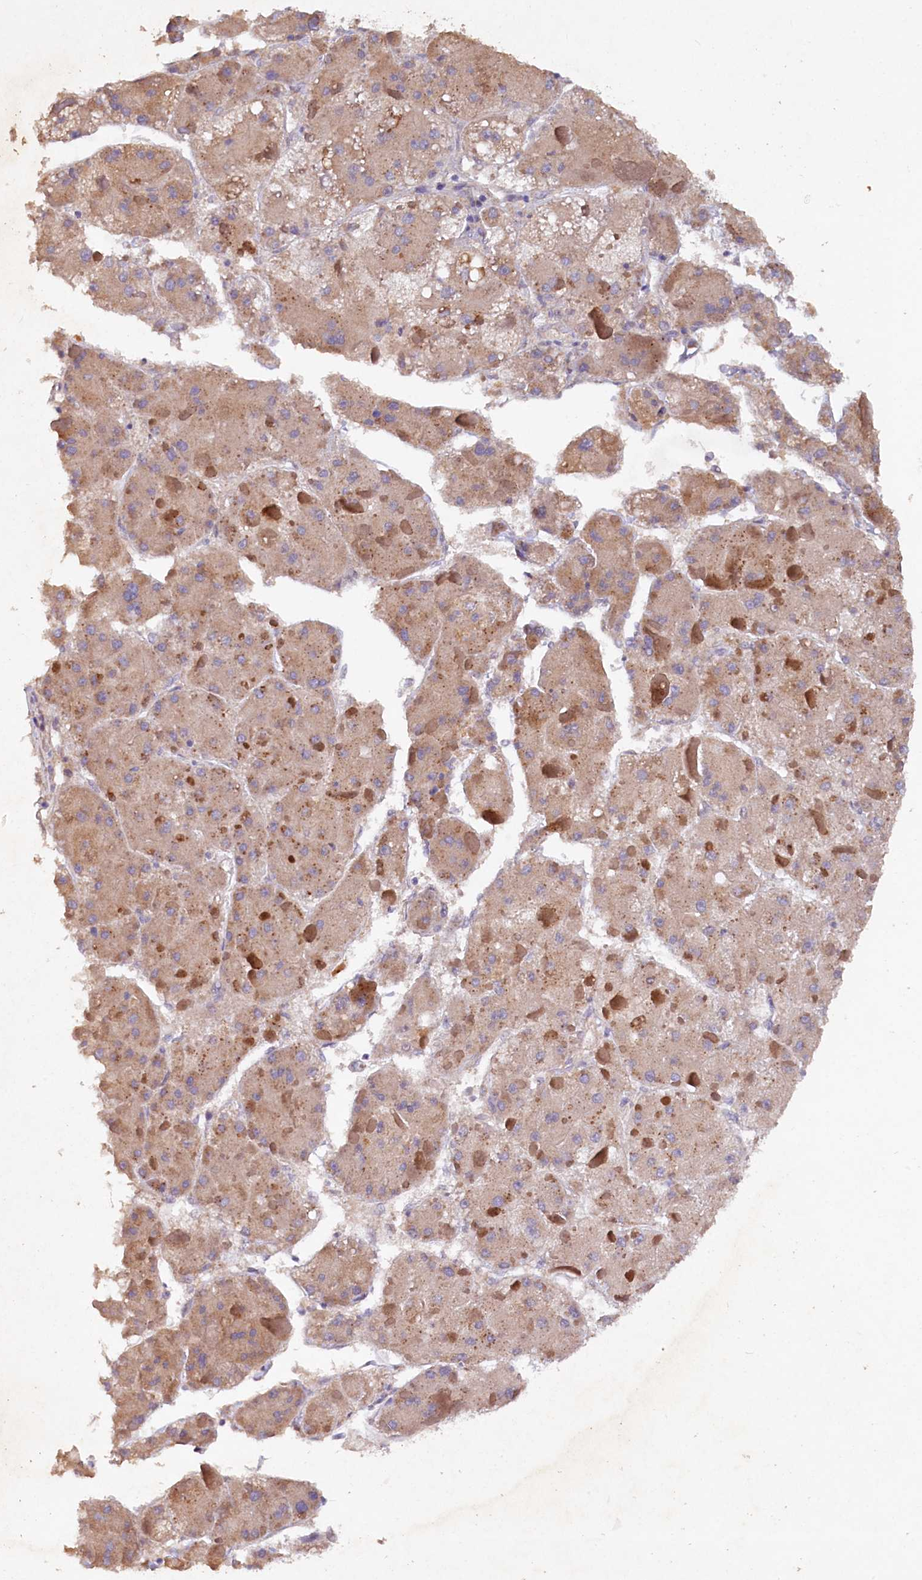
{"staining": {"intensity": "weak", "quantity": ">75%", "location": "cytoplasmic/membranous"}, "tissue": "liver cancer", "cell_type": "Tumor cells", "image_type": "cancer", "snomed": [{"axis": "morphology", "description": "Carcinoma, Hepatocellular, NOS"}, {"axis": "topography", "description": "Liver"}], "caption": "High-magnification brightfield microscopy of liver cancer stained with DAB (3,3'-diaminobenzidine) (brown) and counterstained with hematoxylin (blue). tumor cells exhibit weak cytoplasmic/membranous positivity is seen in about>75% of cells.", "gene": "ETFBKMT", "patient": {"sex": "female", "age": 73}}